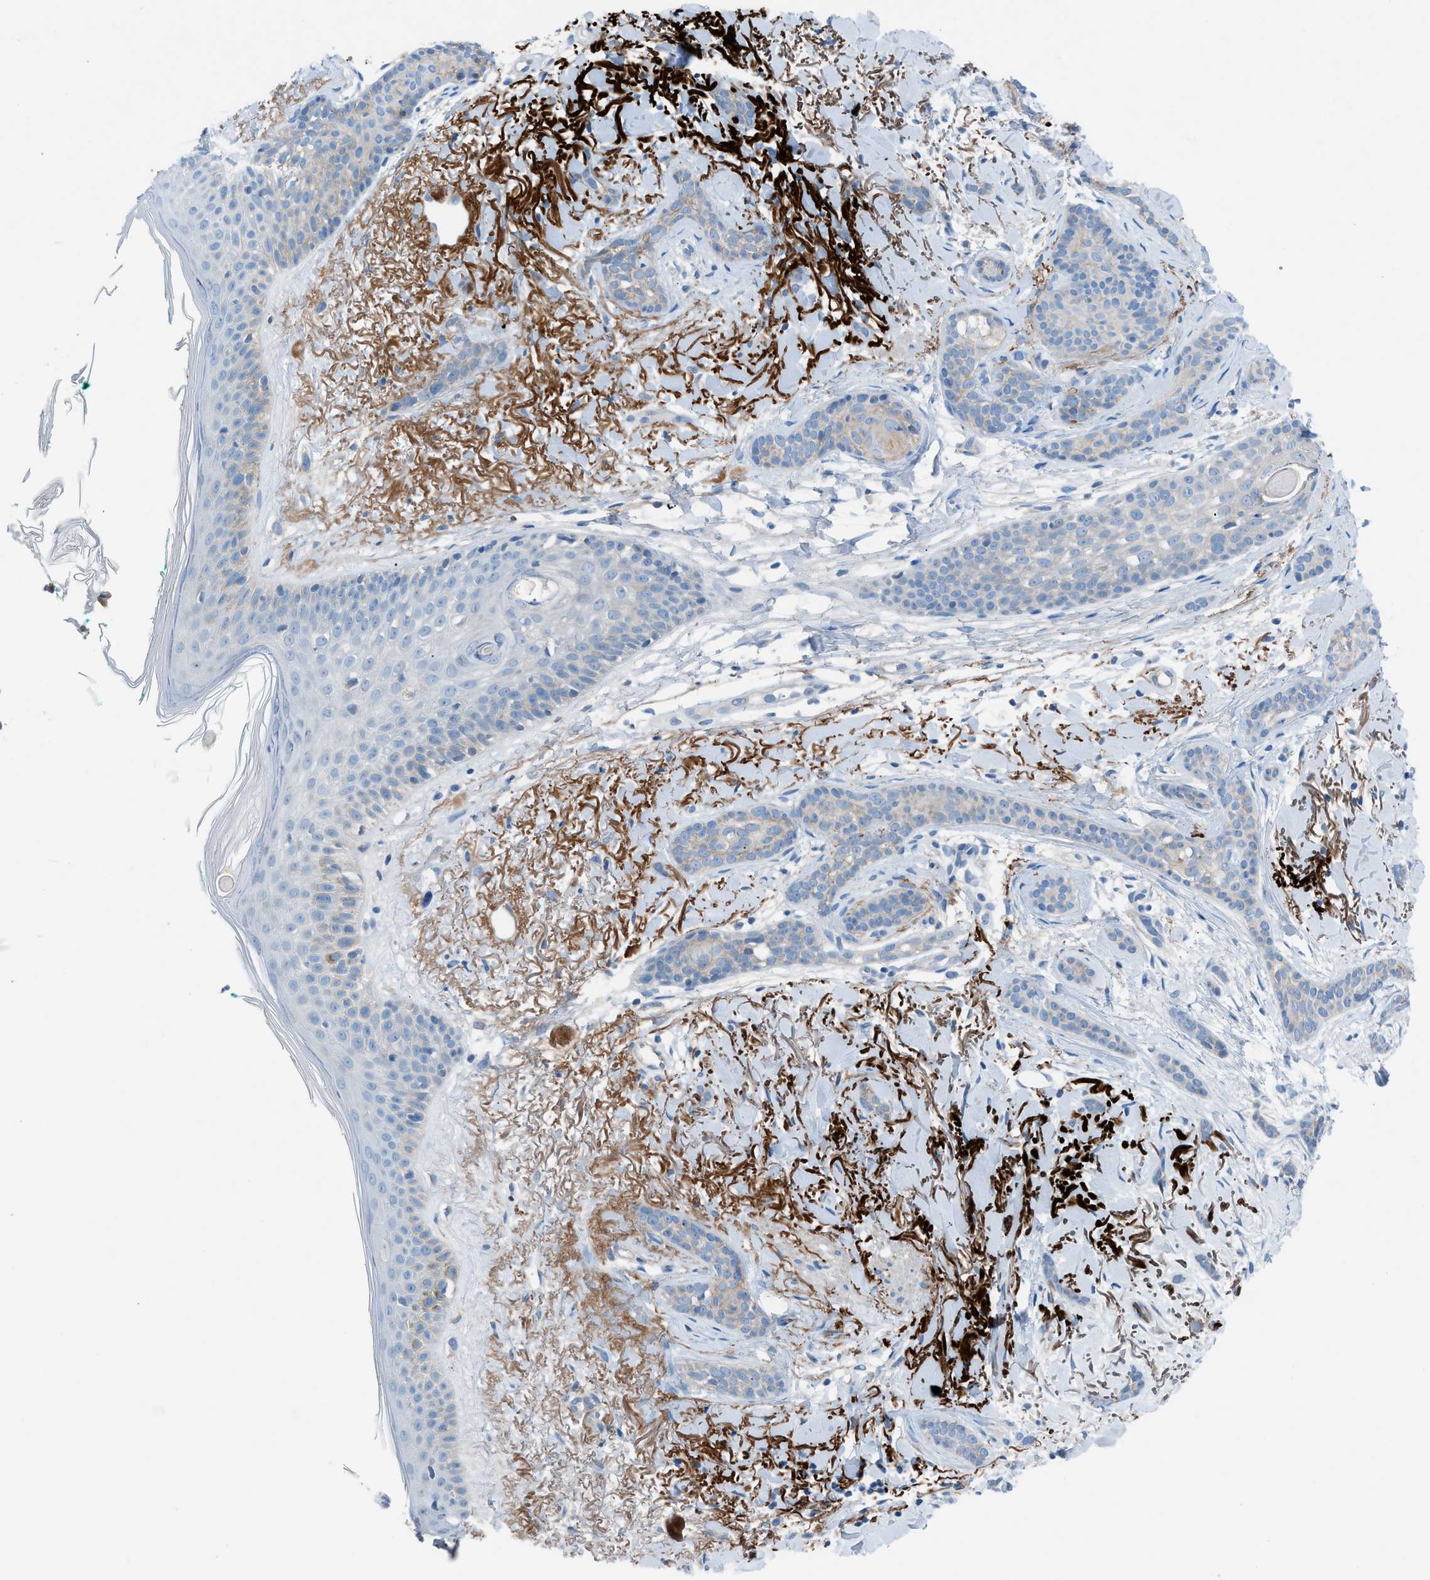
{"staining": {"intensity": "weak", "quantity": "<25%", "location": "cytoplasmic/membranous"}, "tissue": "skin cancer", "cell_type": "Tumor cells", "image_type": "cancer", "snomed": [{"axis": "morphology", "description": "Basal cell carcinoma"}, {"axis": "morphology", "description": "Adnexal tumor, benign"}, {"axis": "topography", "description": "Skin"}], "caption": "Image shows no protein positivity in tumor cells of skin basal cell carcinoma tissue. (Brightfield microscopy of DAB (3,3'-diaminobenzidine) IHC at high magnification).", "gene": "C5AR2", "patient": {"sex": "female", "age": 42}}